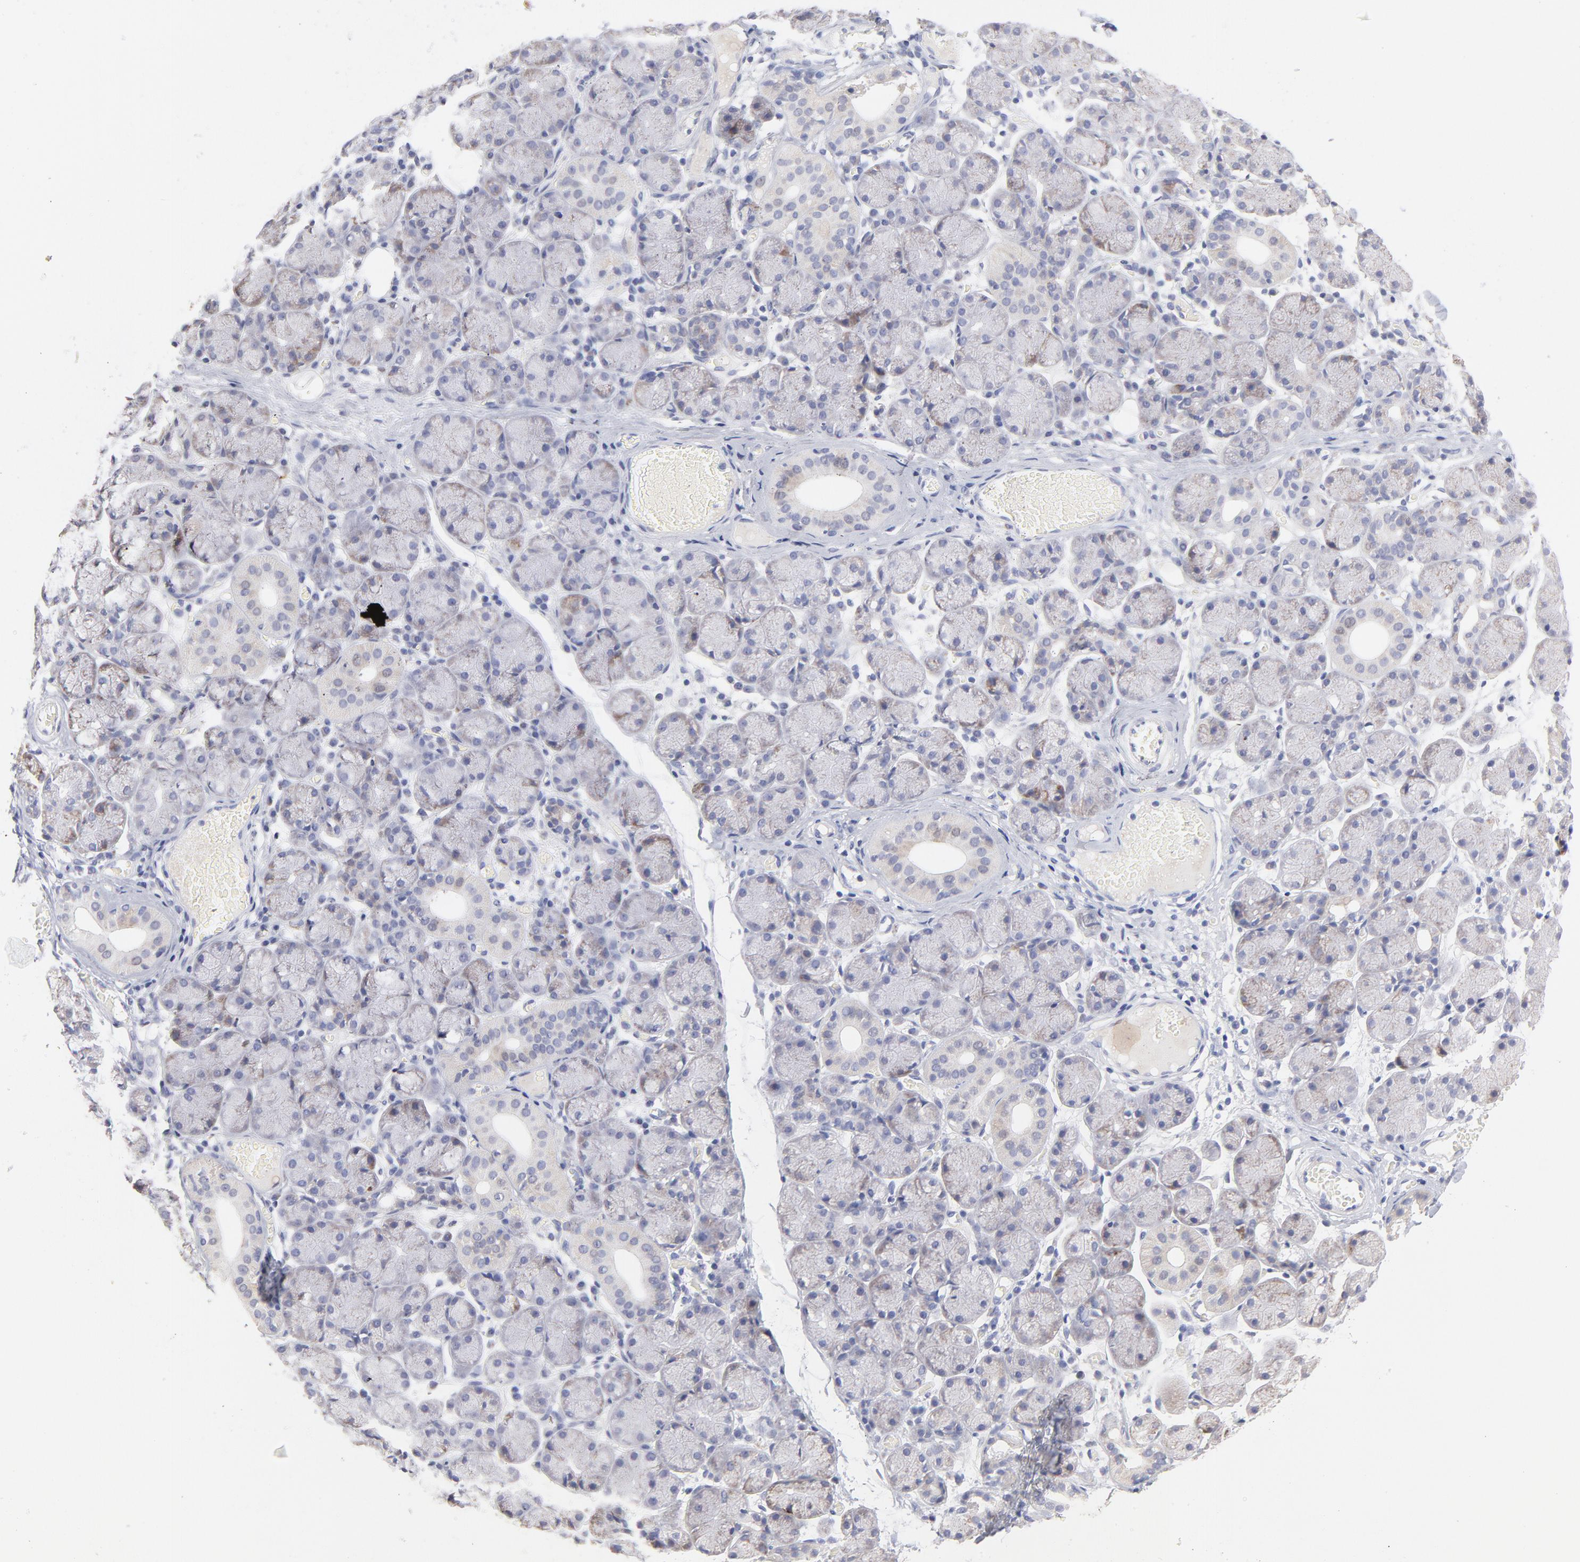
{"staining": {"intensity": "weak", "quantity": "<25%", "location": "cytoplasmic/membranous"}, "tissue": "salivary gland", "cell_type": "Glandular cells", "image_type": "normal", "snomed": [{"axis": "morphology", "description": "Normal tissue, NOS"}, {"axis": "topography", "description": "Salivary gland"}], "caption": "Immunohistochemistry micrograph of unremarkable salivary gland: salivary gland stained with DAB (3,3'-diaminobenzidine) shows no significant protein expression in glandular cells.", "gene": "TST", "patient": {"sex": "female", "age": 24}}